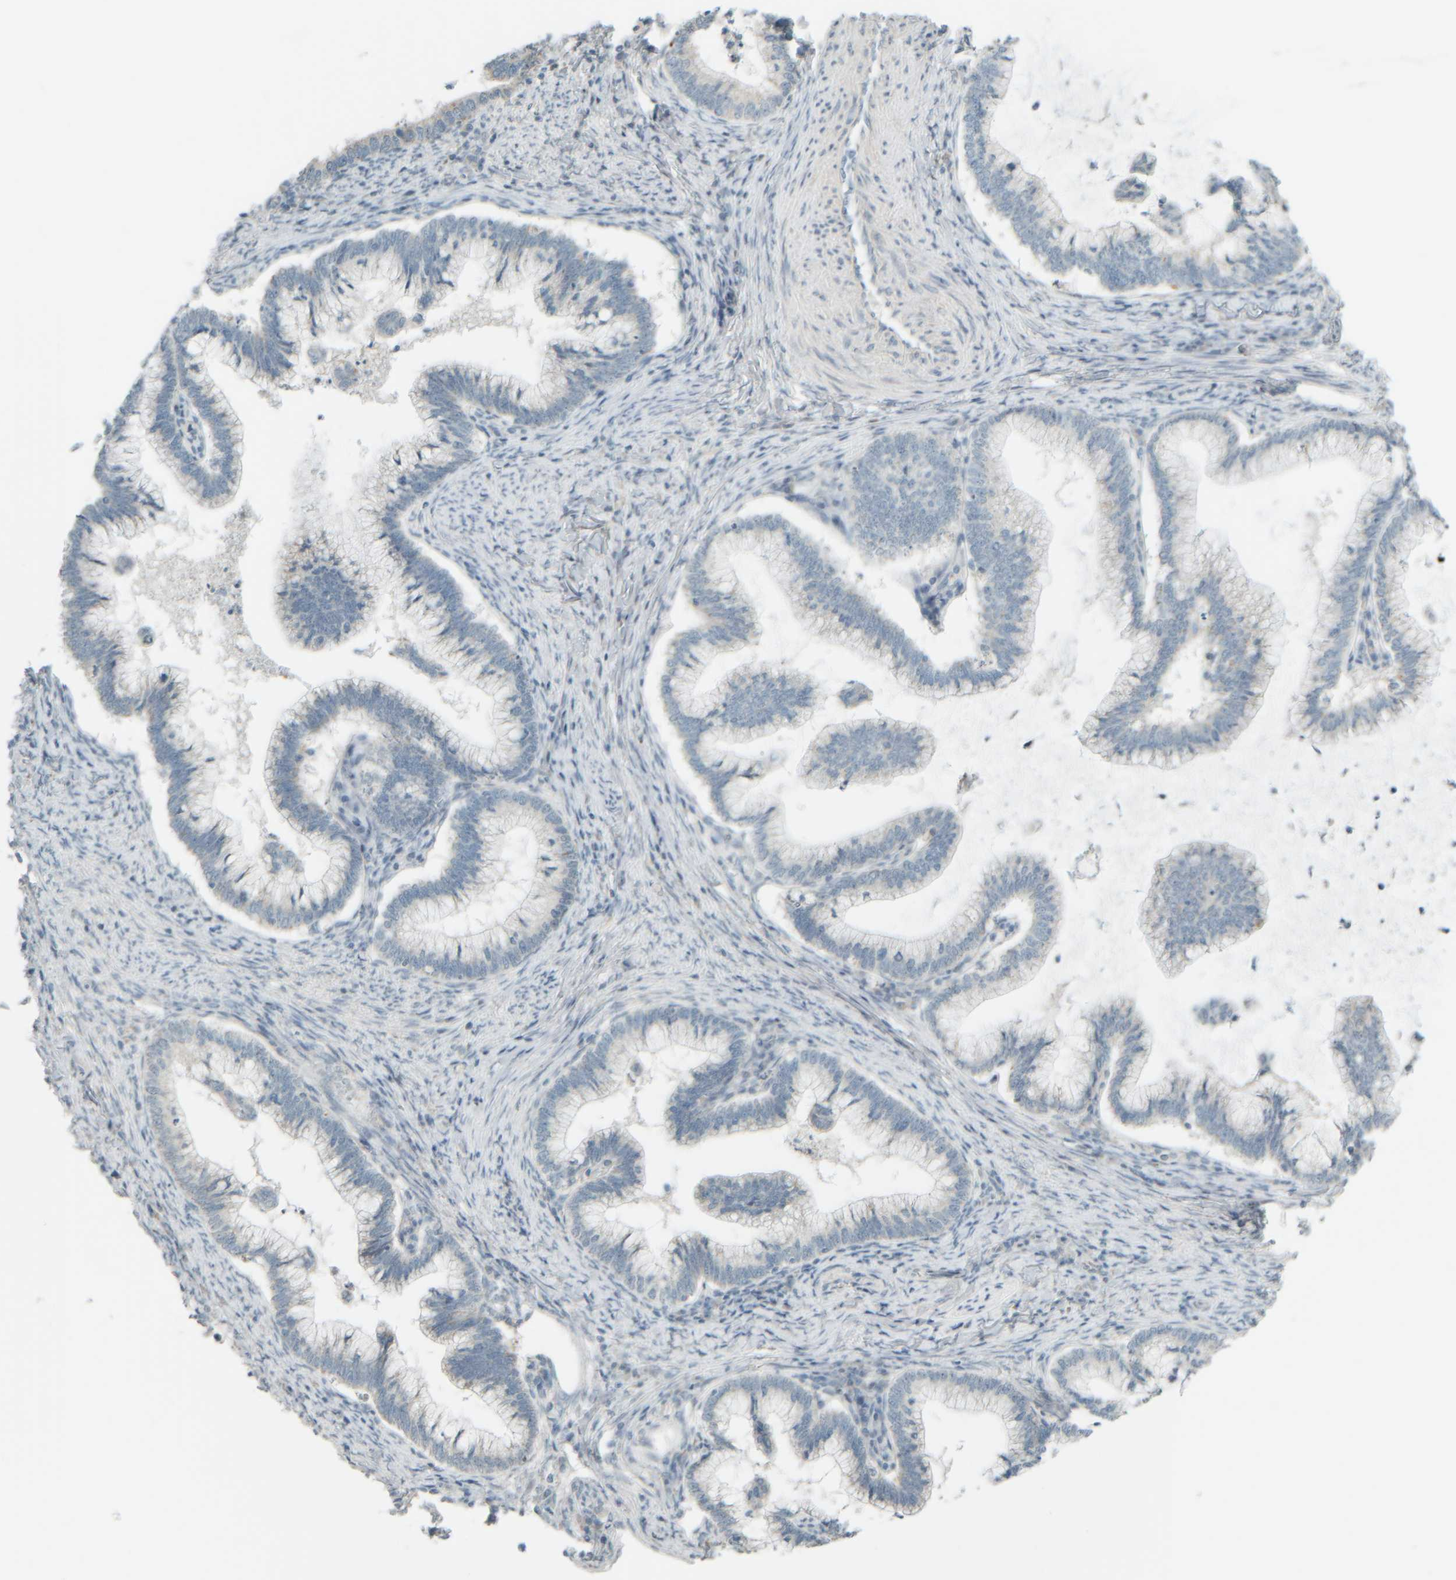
{"staining": {"intensity": "negative", "quantity": "none", "location": "none"}, "tissue": "cervical cancer", "cell_type": "Tumor cells", "image_type": "cancer", "snomed": [{"axis": "morphology", "description": "Adenocarcinoma, NOS"}, {"axis": "topography", "description": "Cervix"}], "caption": "High power microscopy histopathology image of an immunohistochemistry photomicrograph of adenocarcinoma (cervical), revealing no significant expression in tumor cells.", "gene": "PTGES3L-AARSD1", "patient": {"sex": "female", "age": 36}}